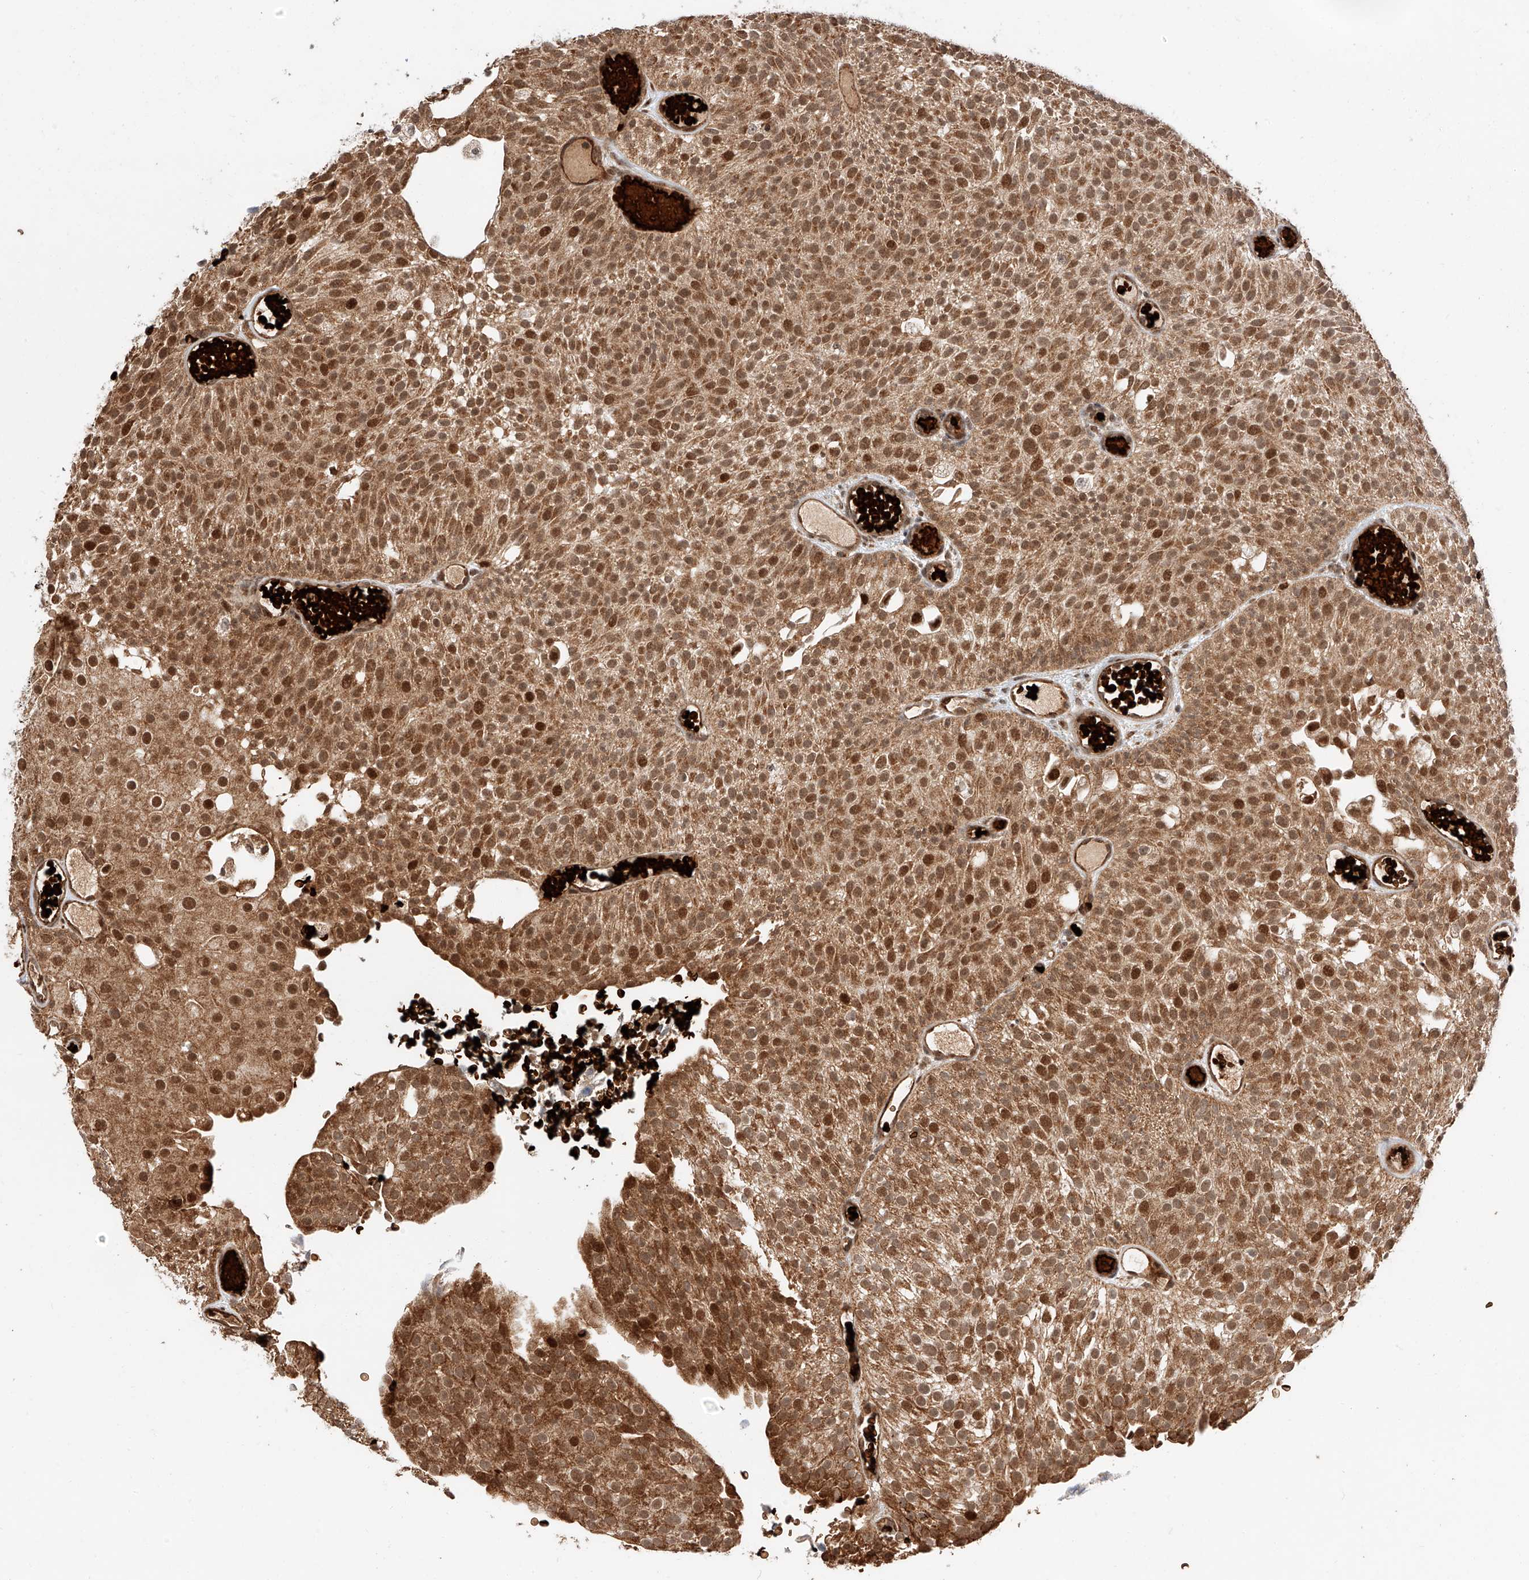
{"staining": {"intensity": "moderate", "quantity": ">75%", "location": "cytoplasmic/membranous,nuclear"}, "tissue": "urothelial cancer", "cell_type": "Tumor cells", "image_type": "cancer", "snomed": [{"axis": "morphology", "description": "Urothelial carcinoma, Low grade"}, {"axis": "topography", "description": "Urinary bladder"}], "caption": "Immunohistochemistry of urothelial cancer shows medium levels of moderate cytoplasmic/membranous and nuclear positivity in approximately >75% of tumor cells.", "gene": "THTPA", "patient": {"sex": "male", "age": 78}}